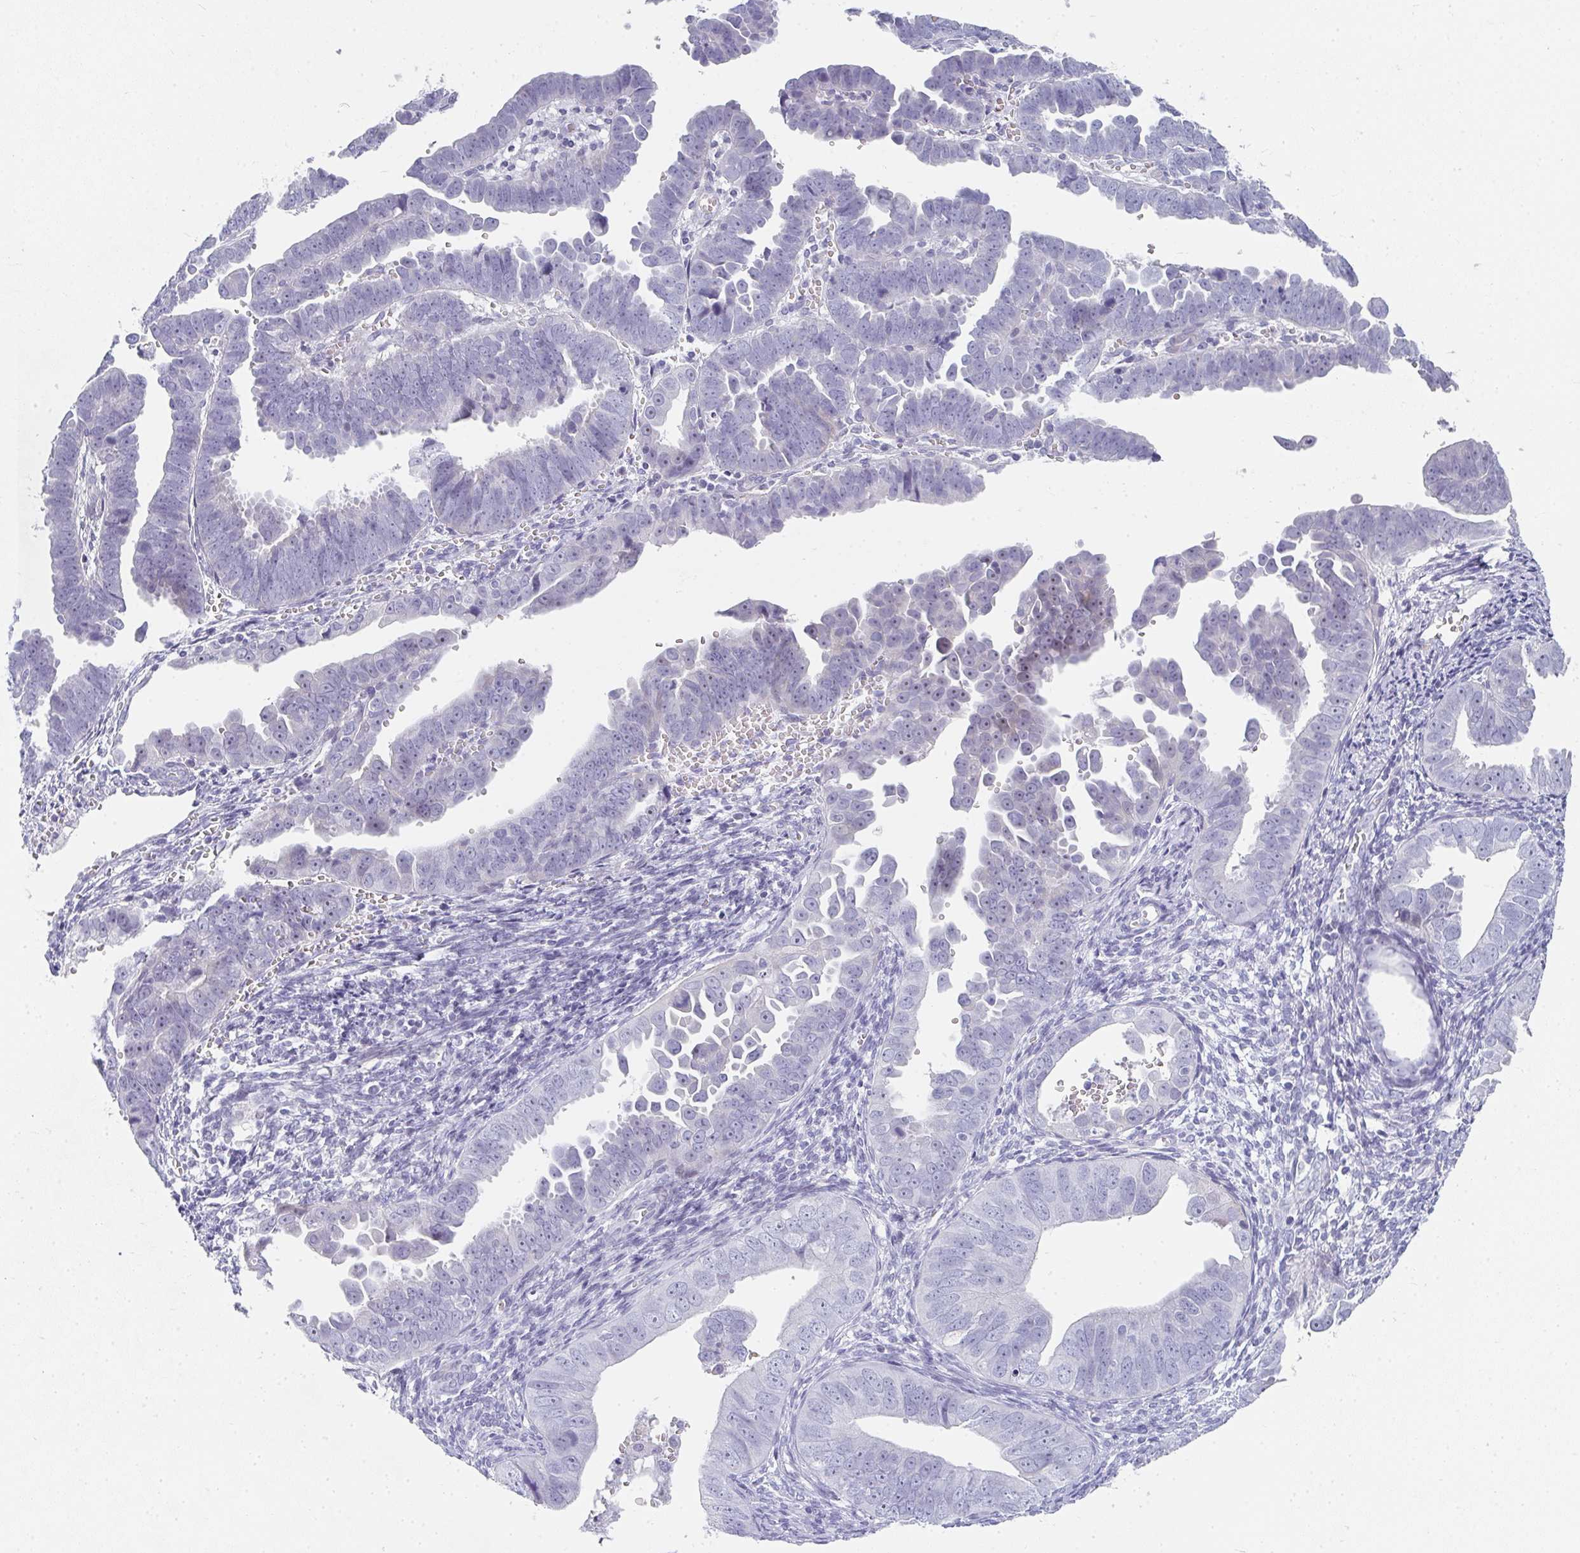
{"staining": {"intensity": "negative", "quantity": "none", "location": "none"}, "tissue": "endometrial cancer", "cell_type": "Tumor cells", "image_type": "cancer", "snomed": [{"axis": "morphology", "description": "Adenocarcinoma, NOS"}, {"axis": "topography", "description": "Endometrium"}], "caption": "Immunohistochemistry of human endometrial cancer demonstrates no staining in tumor cells. Brightfield microscopy of IHC stained with DAB (brown) and hematoxylin (blue), captured at high magnification.", "gene": "NEU2", "patient": {"sex": "female", "age": 75}}